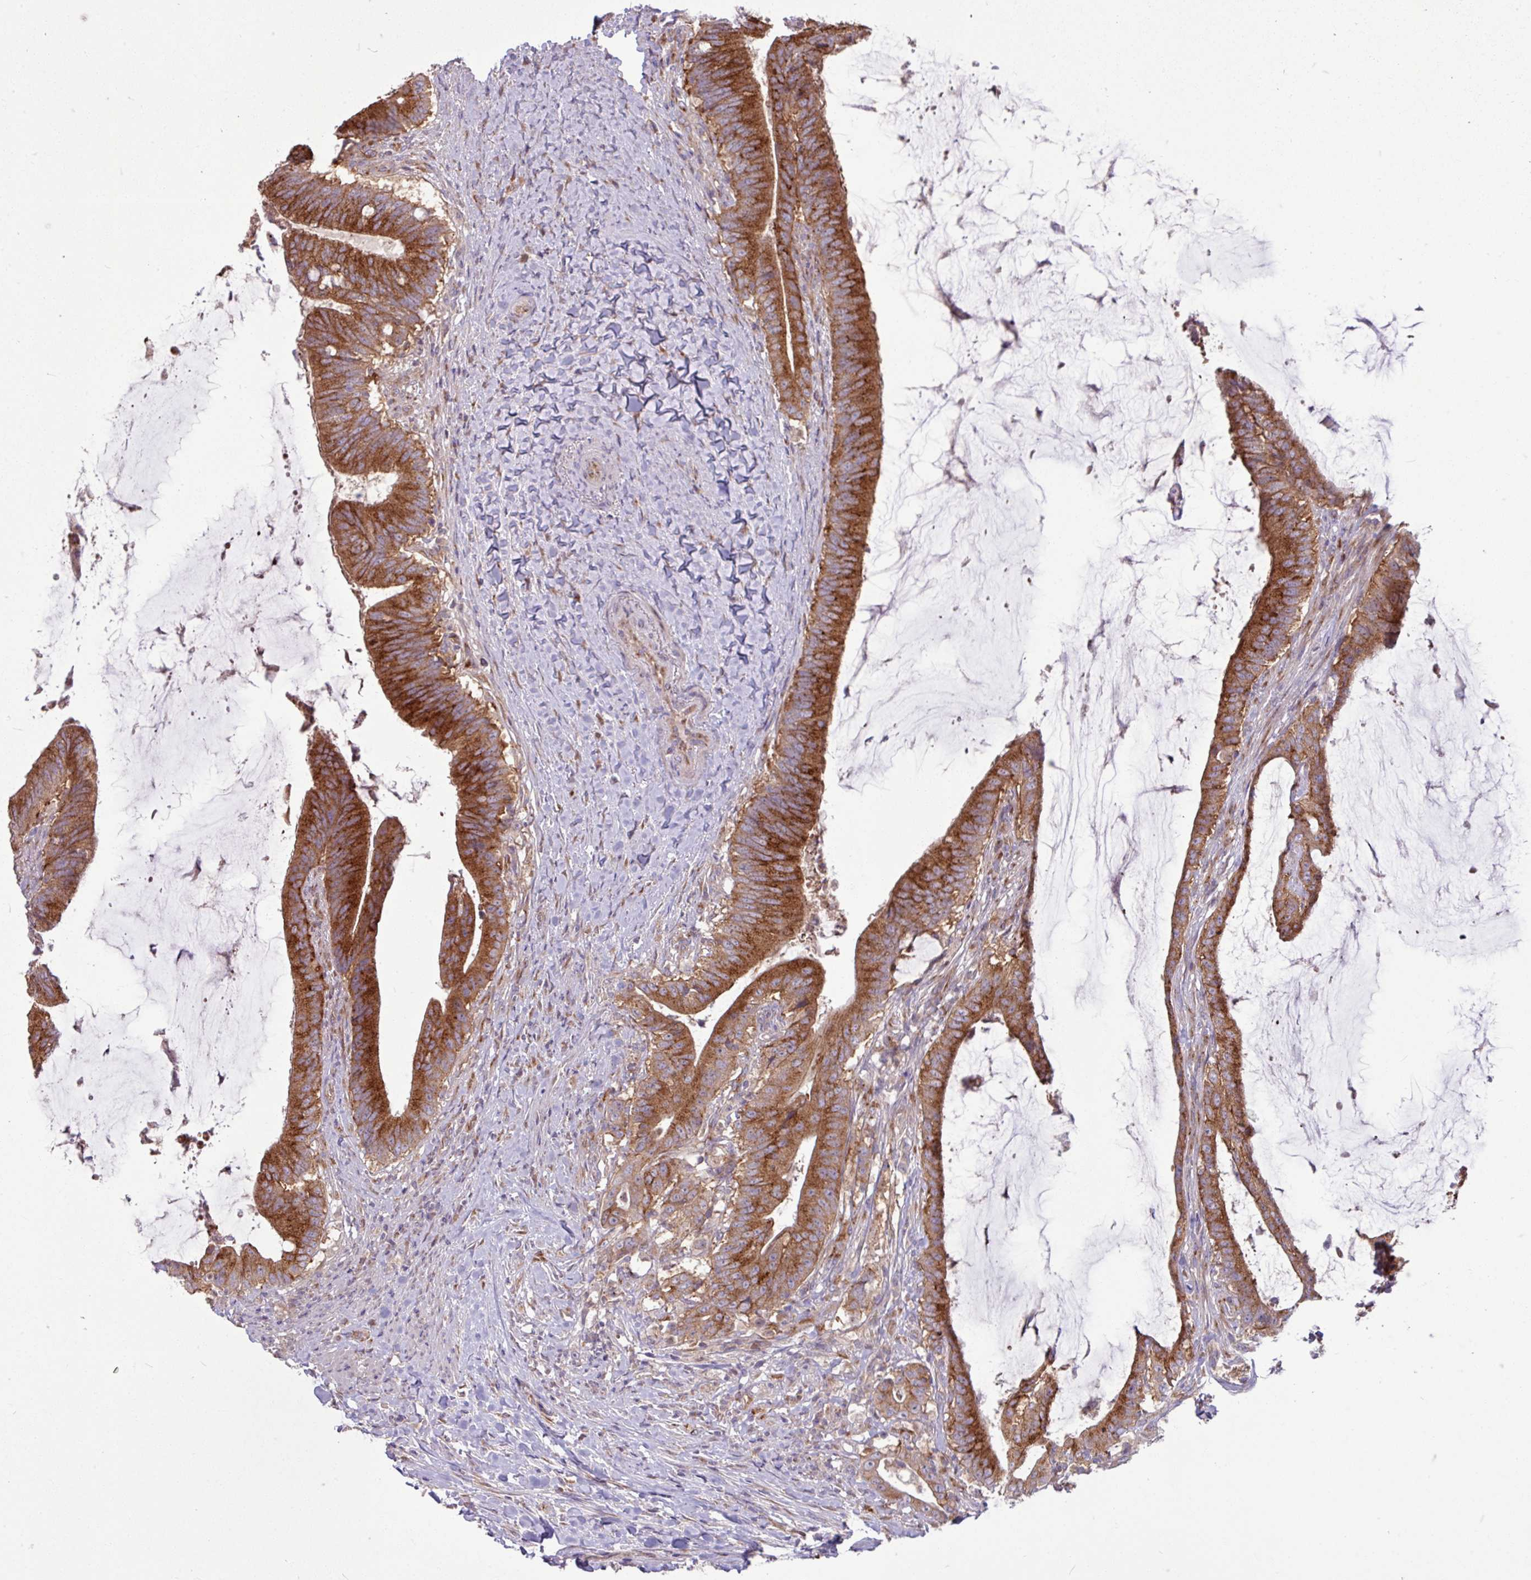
{"staining": {"intensity": "strong", "quantity": ">75%", "location": "cytoplasmic/membranous"}, "tissue": "colorectal cancer", "cell_type": "Tumor cells", "image_type": "cancer", "snomed": [{"axis": "morphology", "description": "Adenocarcinoma, NOS"}, {"axis": "topography", "description": "Colon"}], "caption": "Protein staining of adenocarcinoma (colorectal) tissue displays strong cytoplasmic/membranous staining in about >75% of tumor cells. The staining was performed using DAB to visualize the protein expression in brown, while the nuclei were stained in blue with hematoxylin (Magnification: 20x).", "gene": "LSM12", "patient": {"sex": "female", "age": 43}}